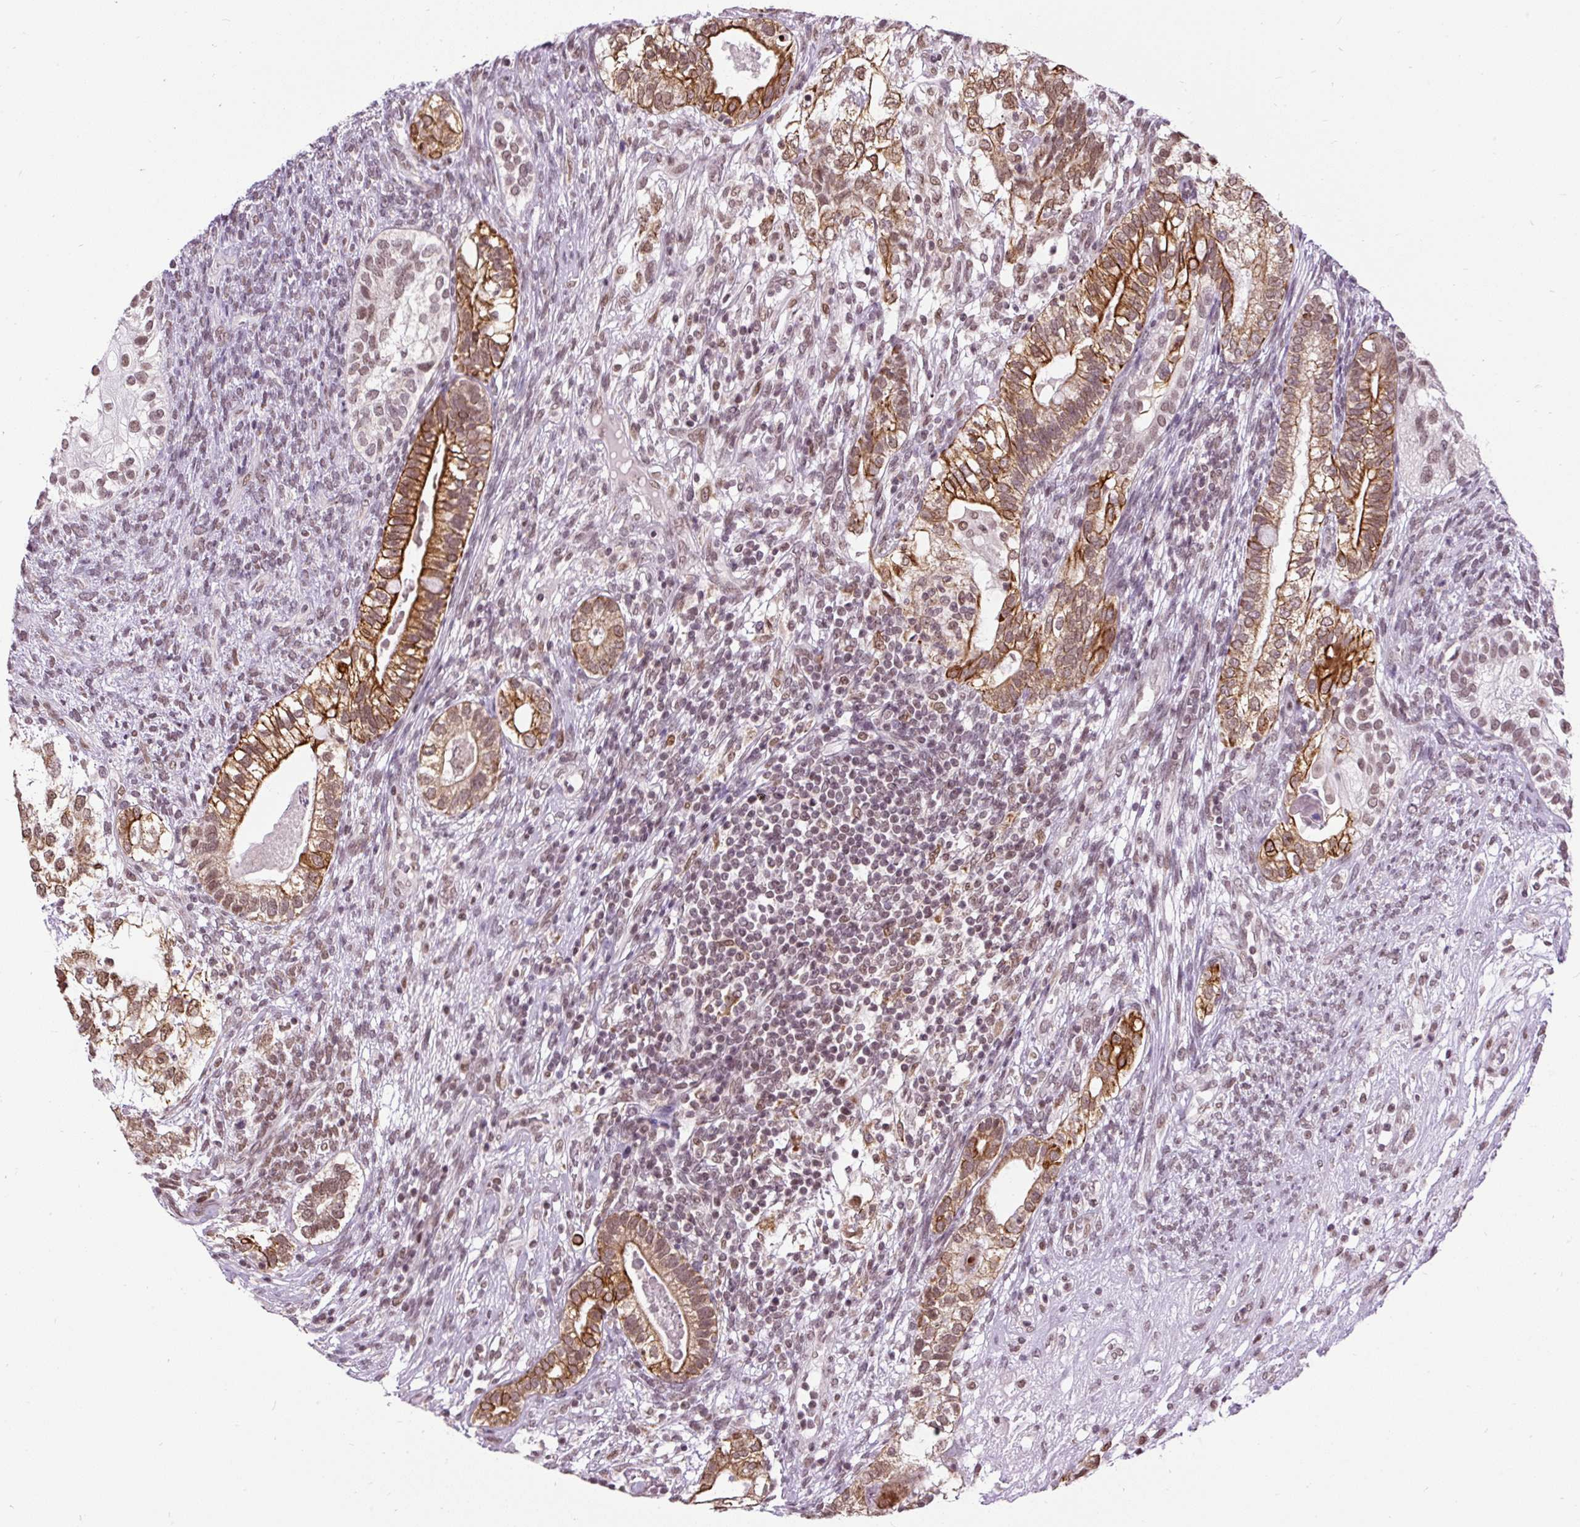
{"staining": {"intensity": "strong", "quantity": ">75%", "location": "cytoplasmic/membranous,nuclear"}, "tissue": "testis cancer", "cell_type": "Tumor cells", "image_type": "cancer", "snomed": [{"axis": "morphology", "description": "Seminoma, NOS"}, {"axis": "morphology", "description": "Carcinoma, Embryonal, NOS"}, {"axis": "topography", "description": "Testis"}], "caption": "A brown stain labels strong cytoplasmic/membranous and nuclear expression of a protein in human testis cancer (embryonal carcinoma) tumor cells.", "gene": "ZNF672", "patient": {"sex": "male", "age": 41}}